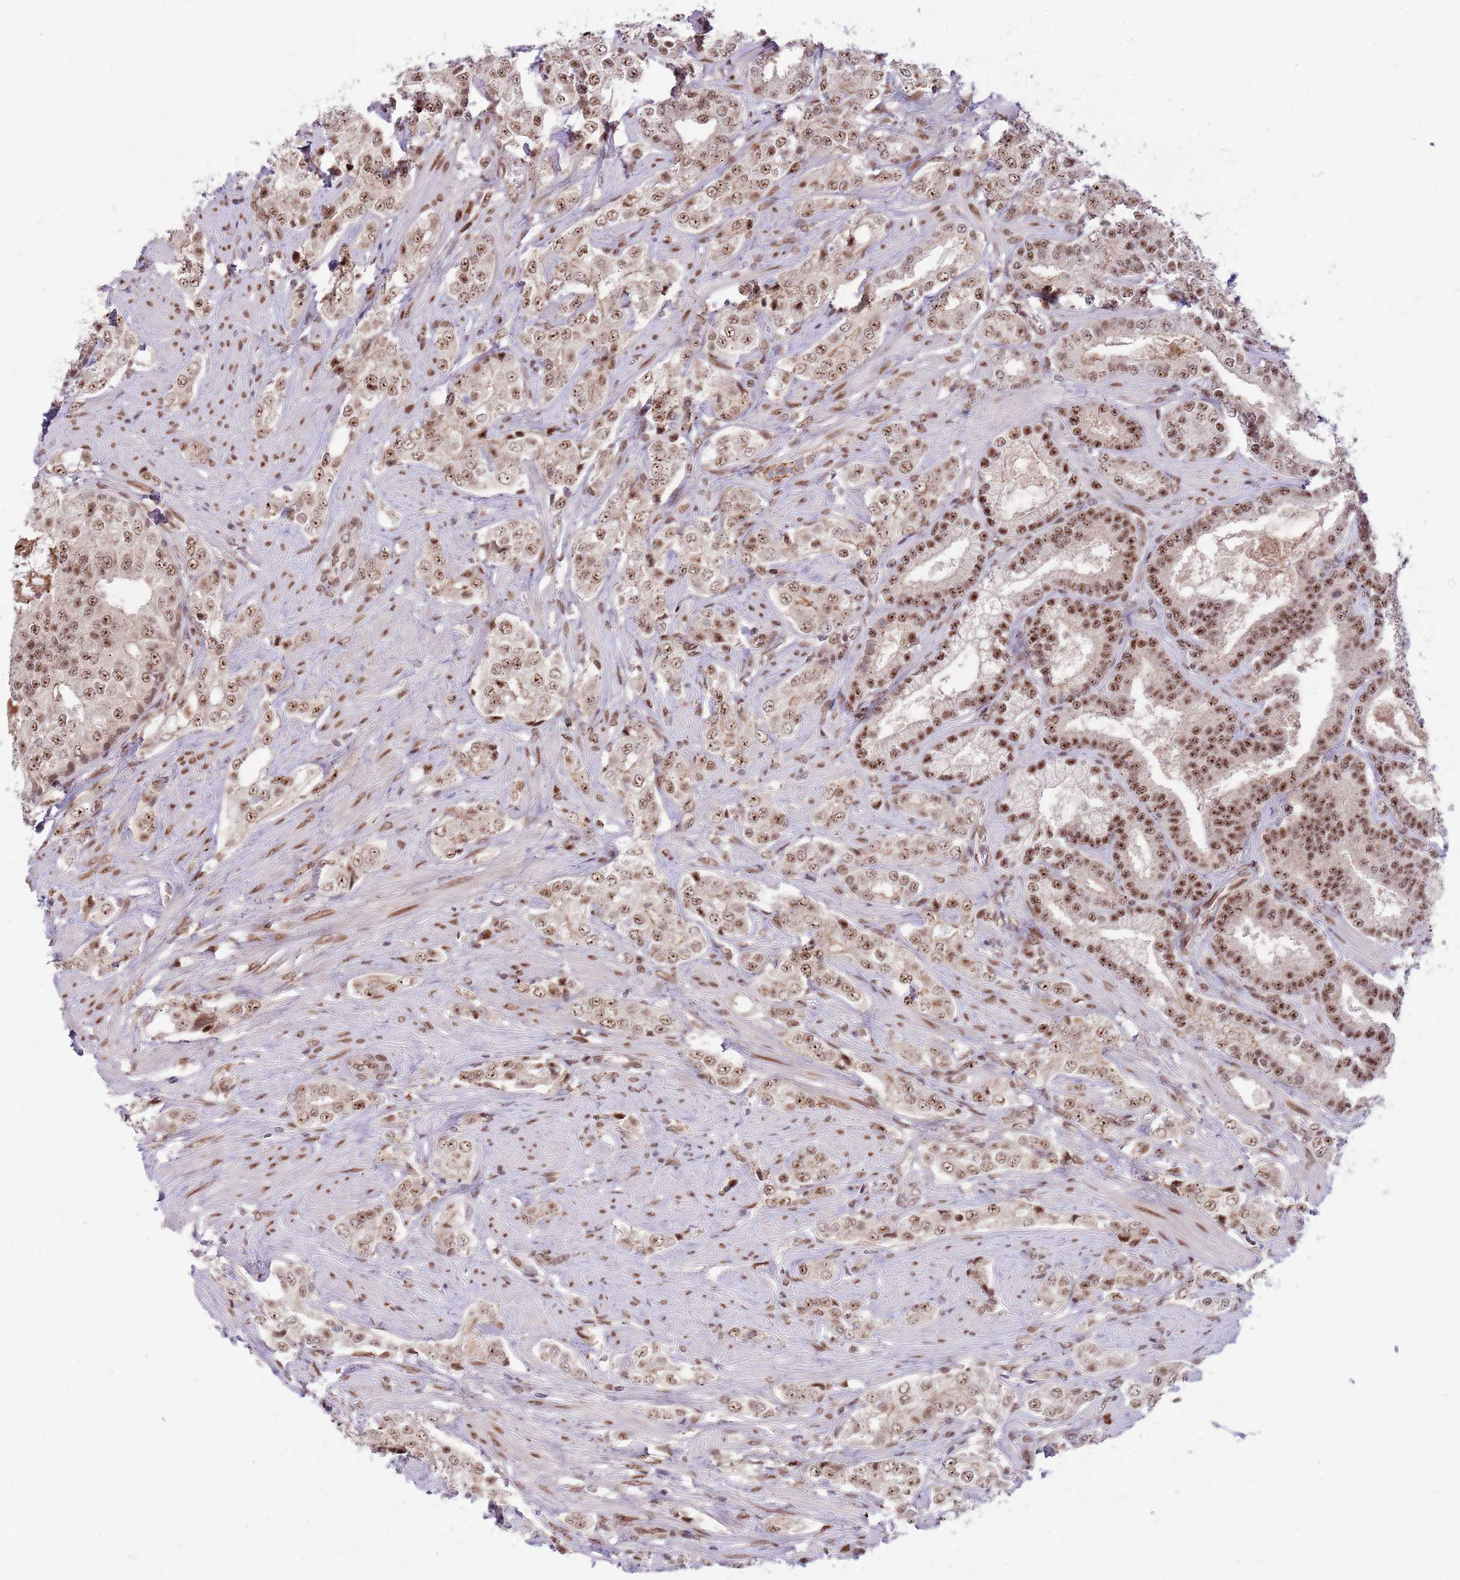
{"staining": {"intensity": "moderate", "quantity": ">75%", "location": "nuclear"}, "tissue": "prostate cancer", "cell_type": "Tumor cells", "image_type": "cancer", "snomed": [{"axis": "morphology", "description": "Adenocarcinoma, High grade"}, {"axis": "topography", "description": "Prostate"}], "caption": "Approximately >75% of tumor cells in human prostate cancer exhibit moderate nuclear protein expression as visualized by brown immunohistochemical staining.", "gene": "SIPA1L3", "patient": {"sex": "male", "age": 71}}